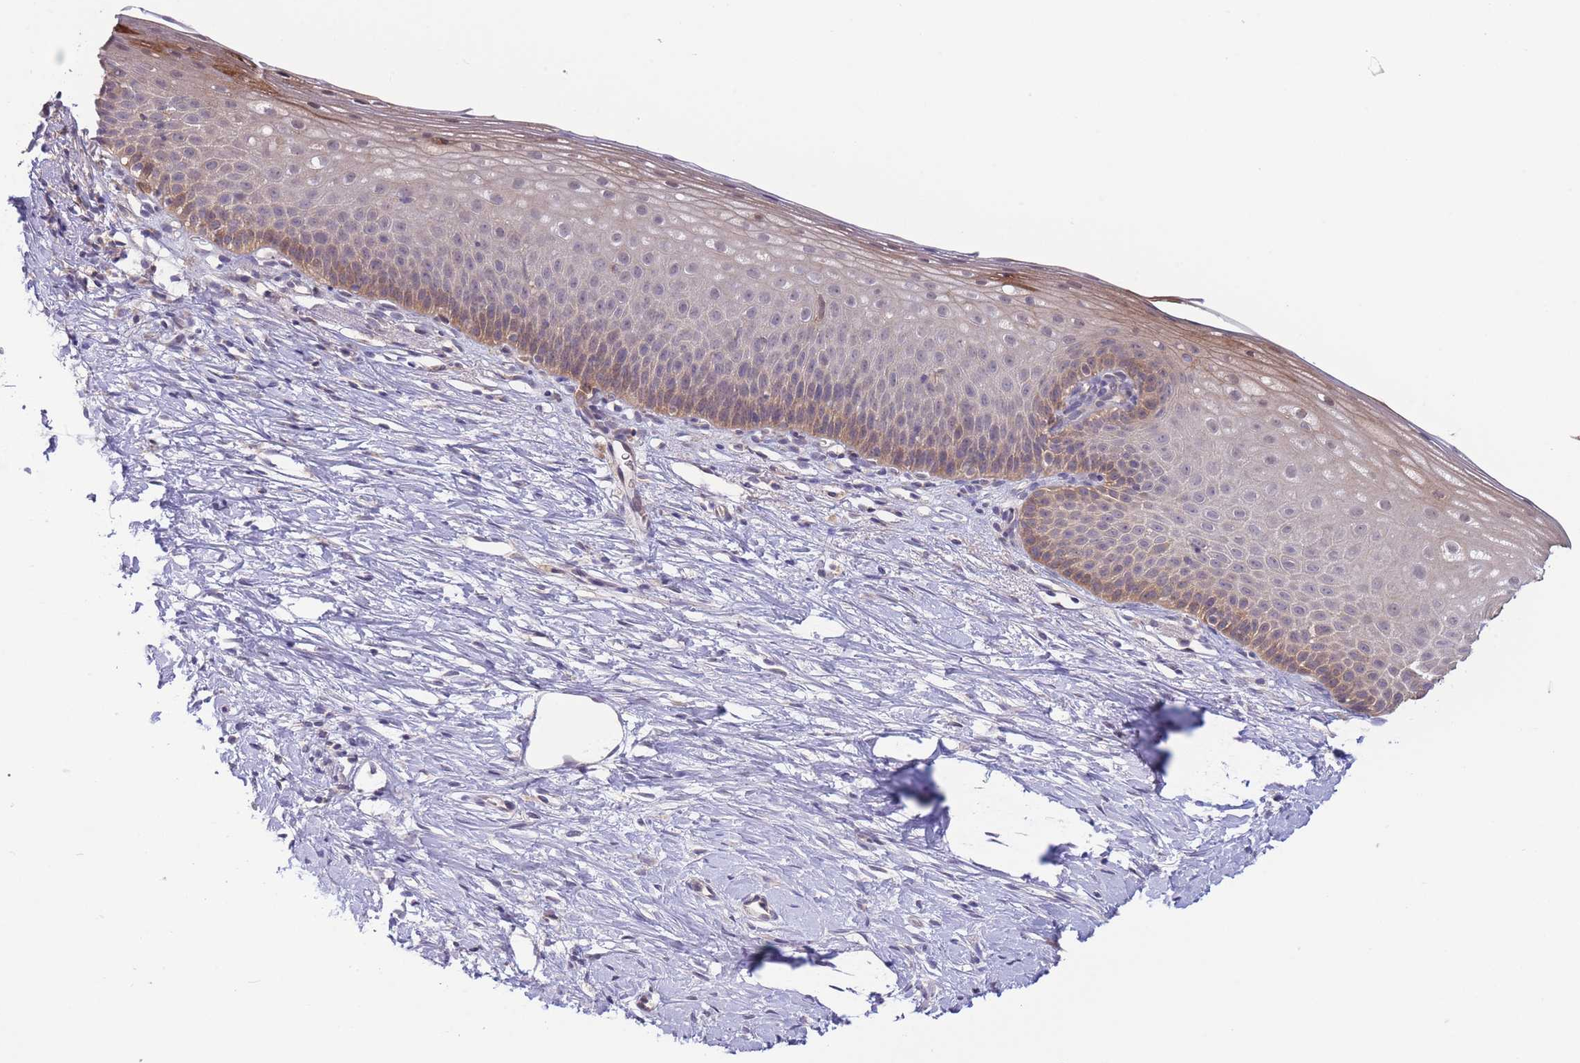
{"staining": {"intensity": "moderate", "quantity": "25%-75%", "location": "cytoplasmic/membranous"}, "tissue": "cervix", "cell_type": "Glandular cells", "image_type": "normal", "snomed": [{"axis": "morphology", "description": "Normal tissue, NOS"}, {"axis": "topography", "description": "Cervix"}], "caption": "Protein expression analysis of benign human cervix reveals moderate cytoplasmic/membranous staining in about 25%-75% of glandular cells. (DAB (3,3'-diaminobenzidine) IHC with brightfield microscopy, high magnification).", "gene": "ZNF304", "patient": {"sex": "female", "age": 57}}